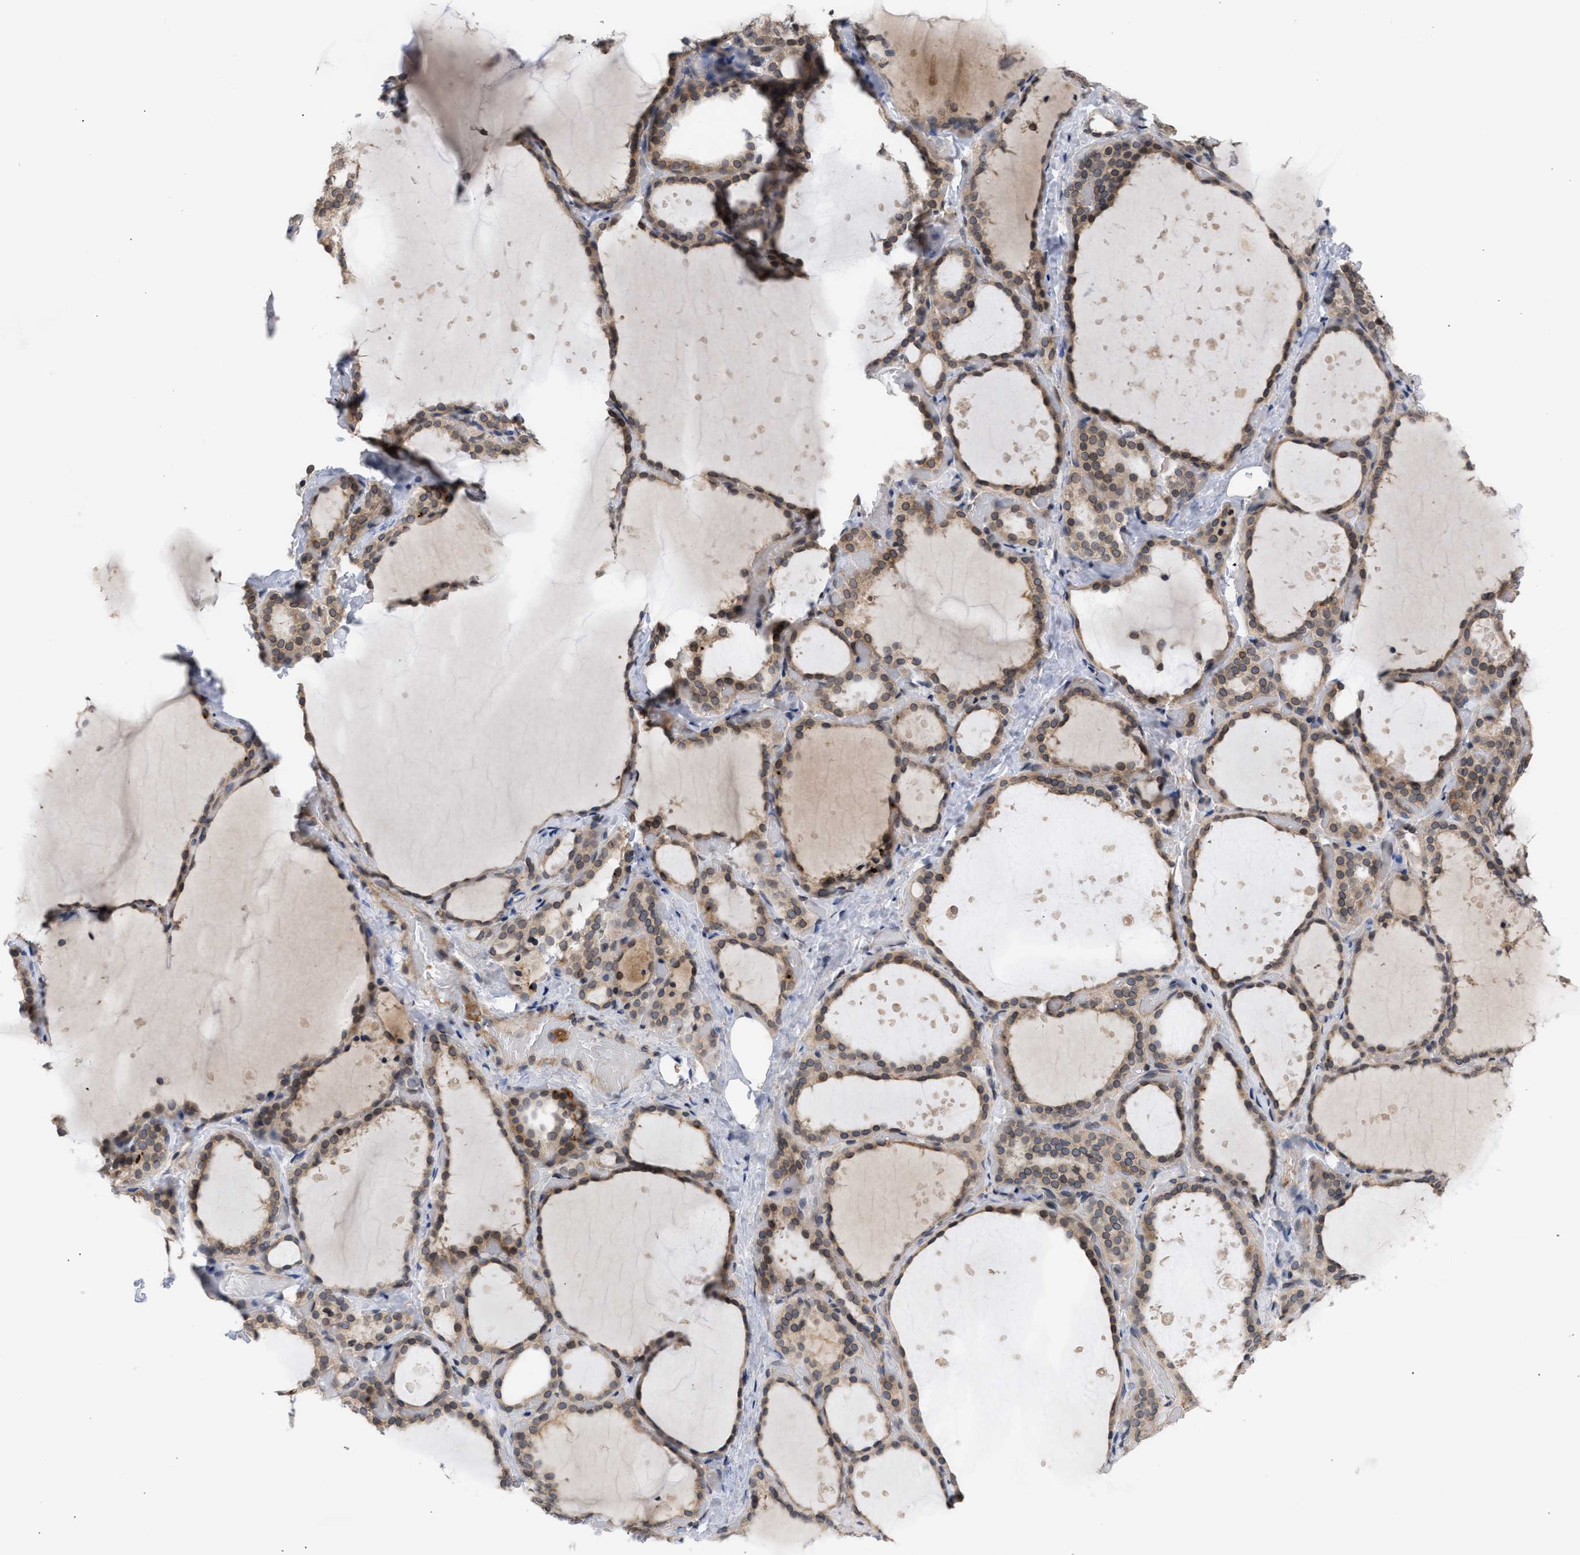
{"staining": {"intensity": "moderate", "quantity": ">75%", "location": "cytoplasmic/membranous,nuclear"}, "tissue": "thyroid gland", "cell_type": "Glandular cells", "image_type": "normal", "snomed": [{"axis": "morphology", "description": "Normal tissue, NOS"}, {"axis": "topography", "description": "Thyroid gland"}], "caption": "Moderate cytoplasmic/membranous,nuclear protein staining is appreciated in about >75% of glandular cells in thyroid gland. Ihc stains the protein of interest in brown and the nuclei are stained blue.", "gene": "NUP62", "patient": {"sex": "female", "age": 44}}